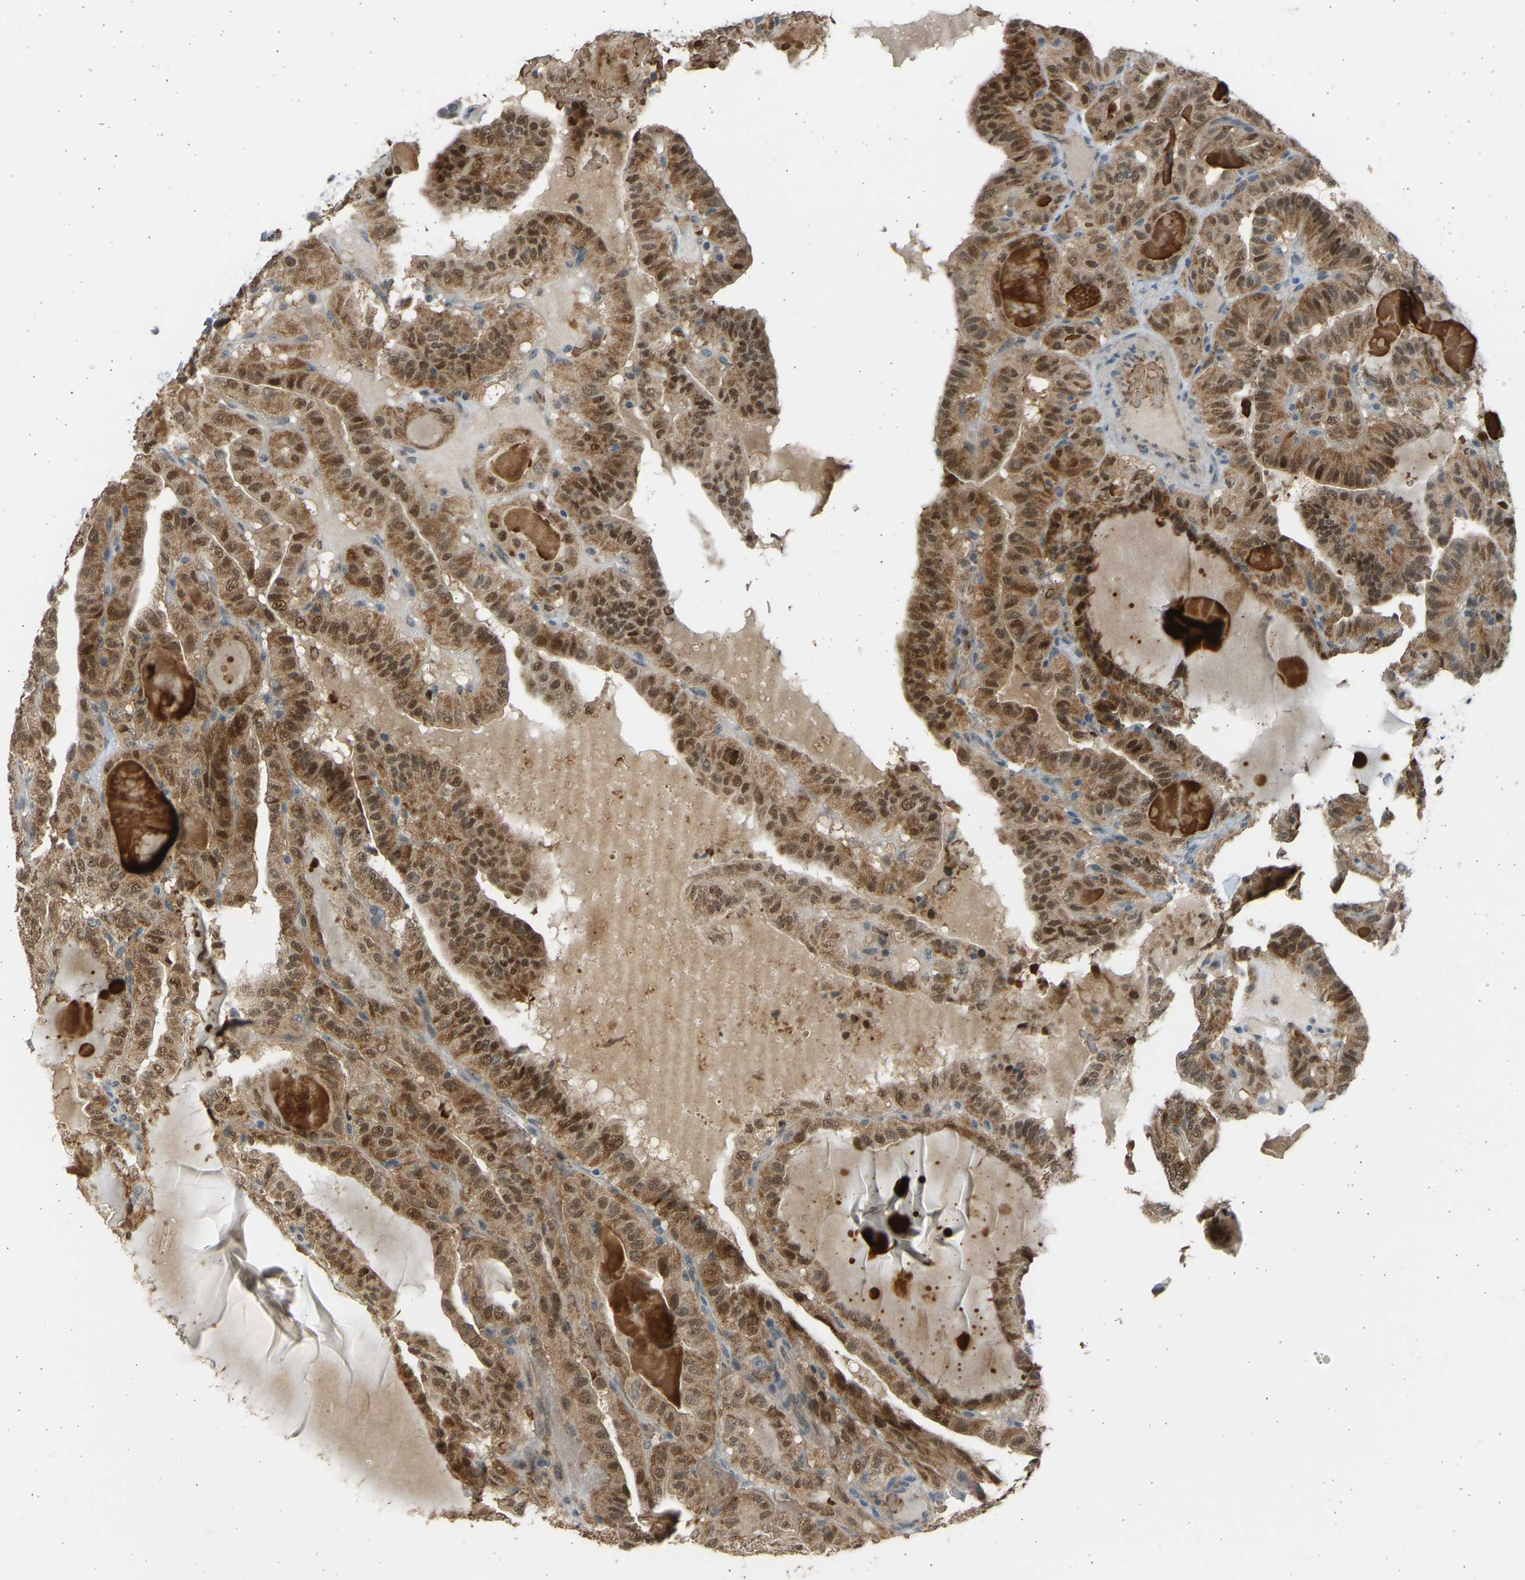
{"staining": {"intensity": "moderate", "quantity": ">75%", "location": "cytoplasmic/membranous,nuclear"}, "tissue": "thyroid cancer", "cell_type": "Tumor cells", "image_type": "cancer", "snomed": [{"axis": "morphology", "description": "Papillary adenocarcinoma, NOS"}, {"axis": "topography", "description": "Thyroid gland"}], "caption": "Tumor cells display medium levels of moderate cytoplasmic/membranous and nuclear staining in approximately >75% of cells in human papillary adenocarcinoma (thyroid). Using DAB (3,3'-diaminobenzidine) (brown) and hematoxylin (blue) stains, captured at high magnification using brightfield microscopy.", "gene": "BIRC2", "patient": {"sex": "male", "age": 77}}